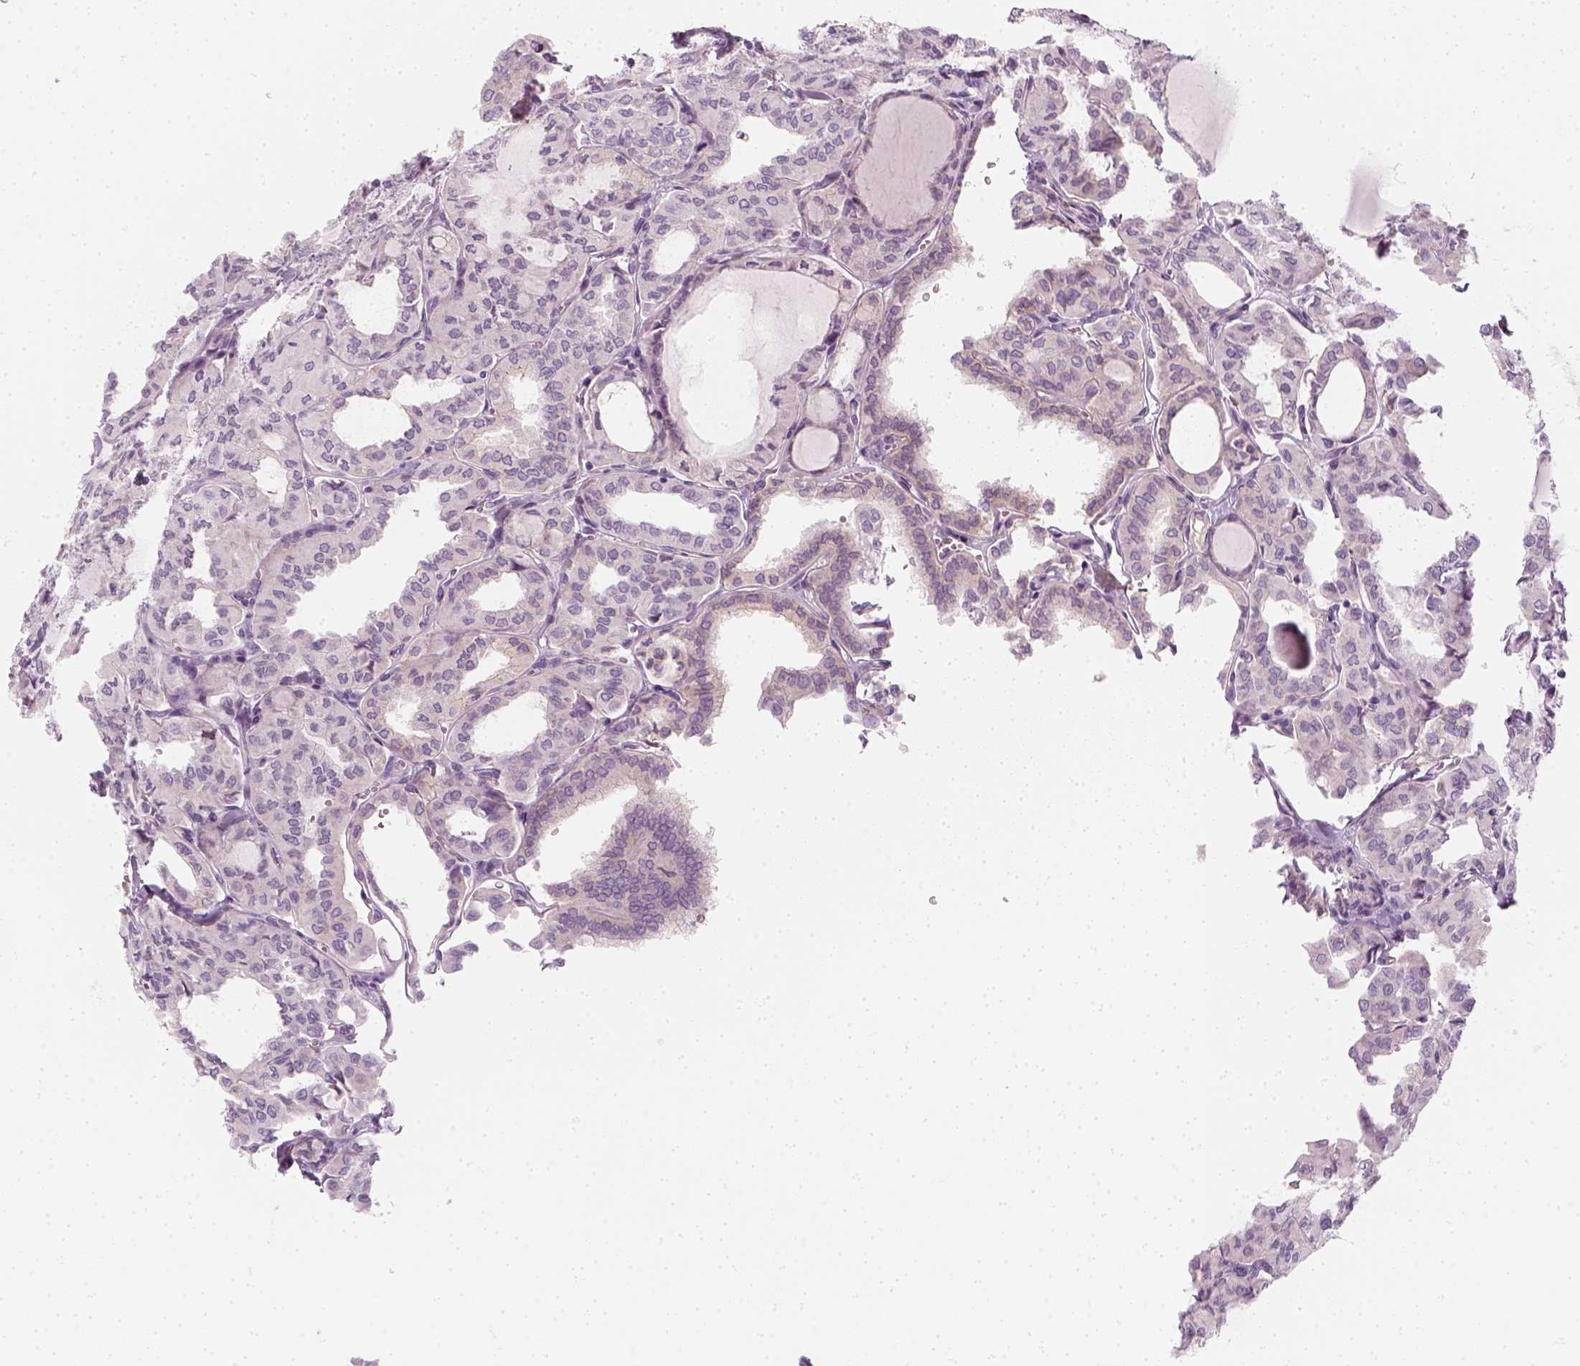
{"staining": {"intensity": "negative", "quantity": "none", "location": "none"}, "tissue": "thyroid cancer", "cell_type": "Tumor cells", "image_type": "cancer", "snomed": [{"axis": "morphology", "description": "Papillary adenocarcinoma, NOS"}, {"axis": "topography", "description": "Thyroid gland"}], "caption": "The IHC micrograph has no significant expression in tumor cells of papillary adenocarcinoma (thyroid) tissue.", "gene": "PRAME", "patient": {"sex": "male", "age": 20}}